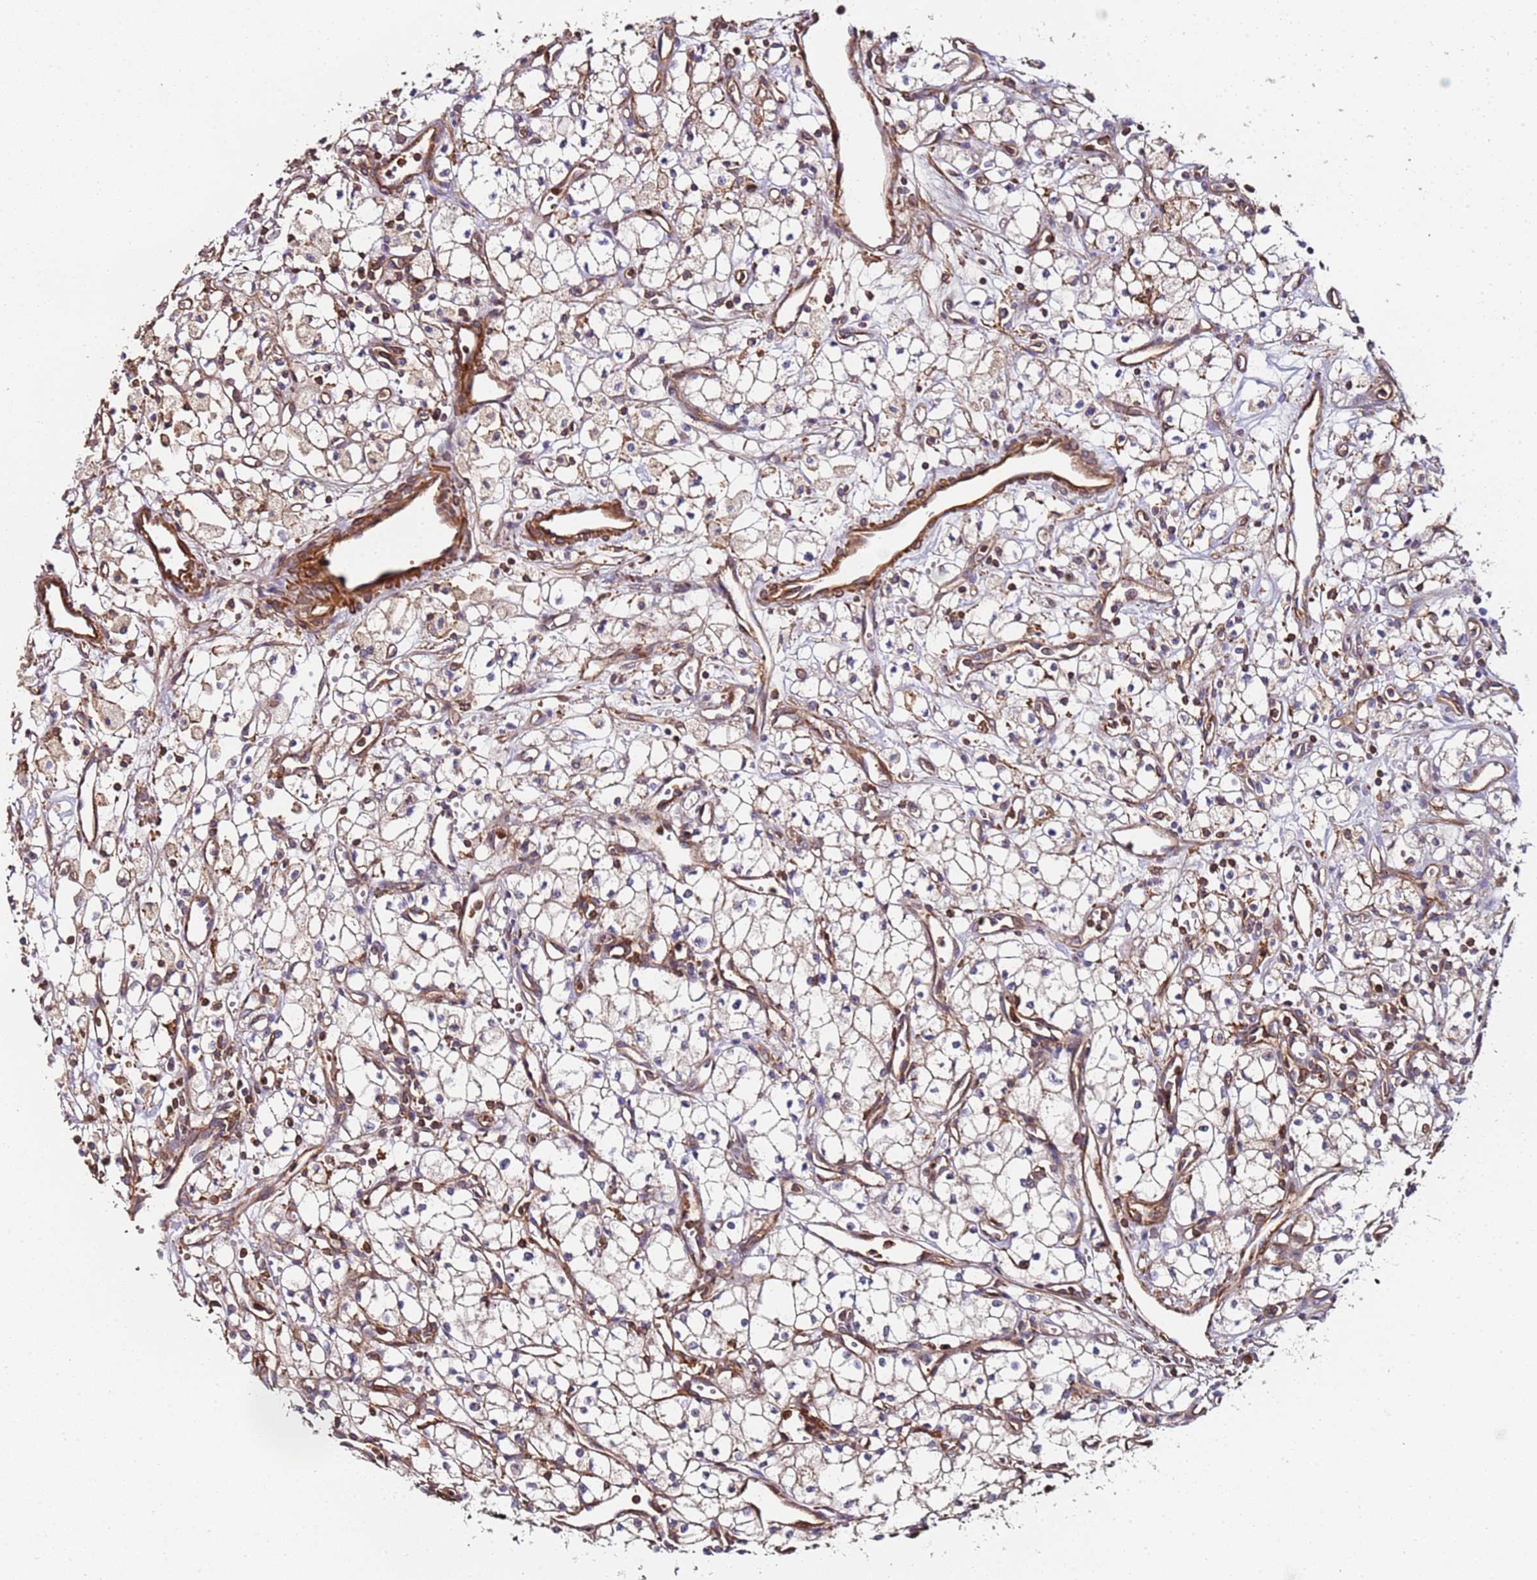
{"staining": {"intensity": "weak", "quantity": ">75%", "location": "cytoplasmic/membranous"}, "tissue": "renal cancer", "cell_type": "Tumor cells", "image_type": "cancer", "snomed": [{"axis": "morphology", "description": "Adenocarcinoma, NOS"}, {"axis": "topography", "description": "Kidney"}], "caption": "Protein expression analysis of renal cancer (adenocarcinoma) demonstrates weak cytoplasmic/membranous expression in about >75% of tumor cells. (DAB (3,3'-diaminobenzidine) IHC with brightfield microscopy, high magnification).", "gene": "CYP2U1", "patient": {"sex": "male", "age": 59}}